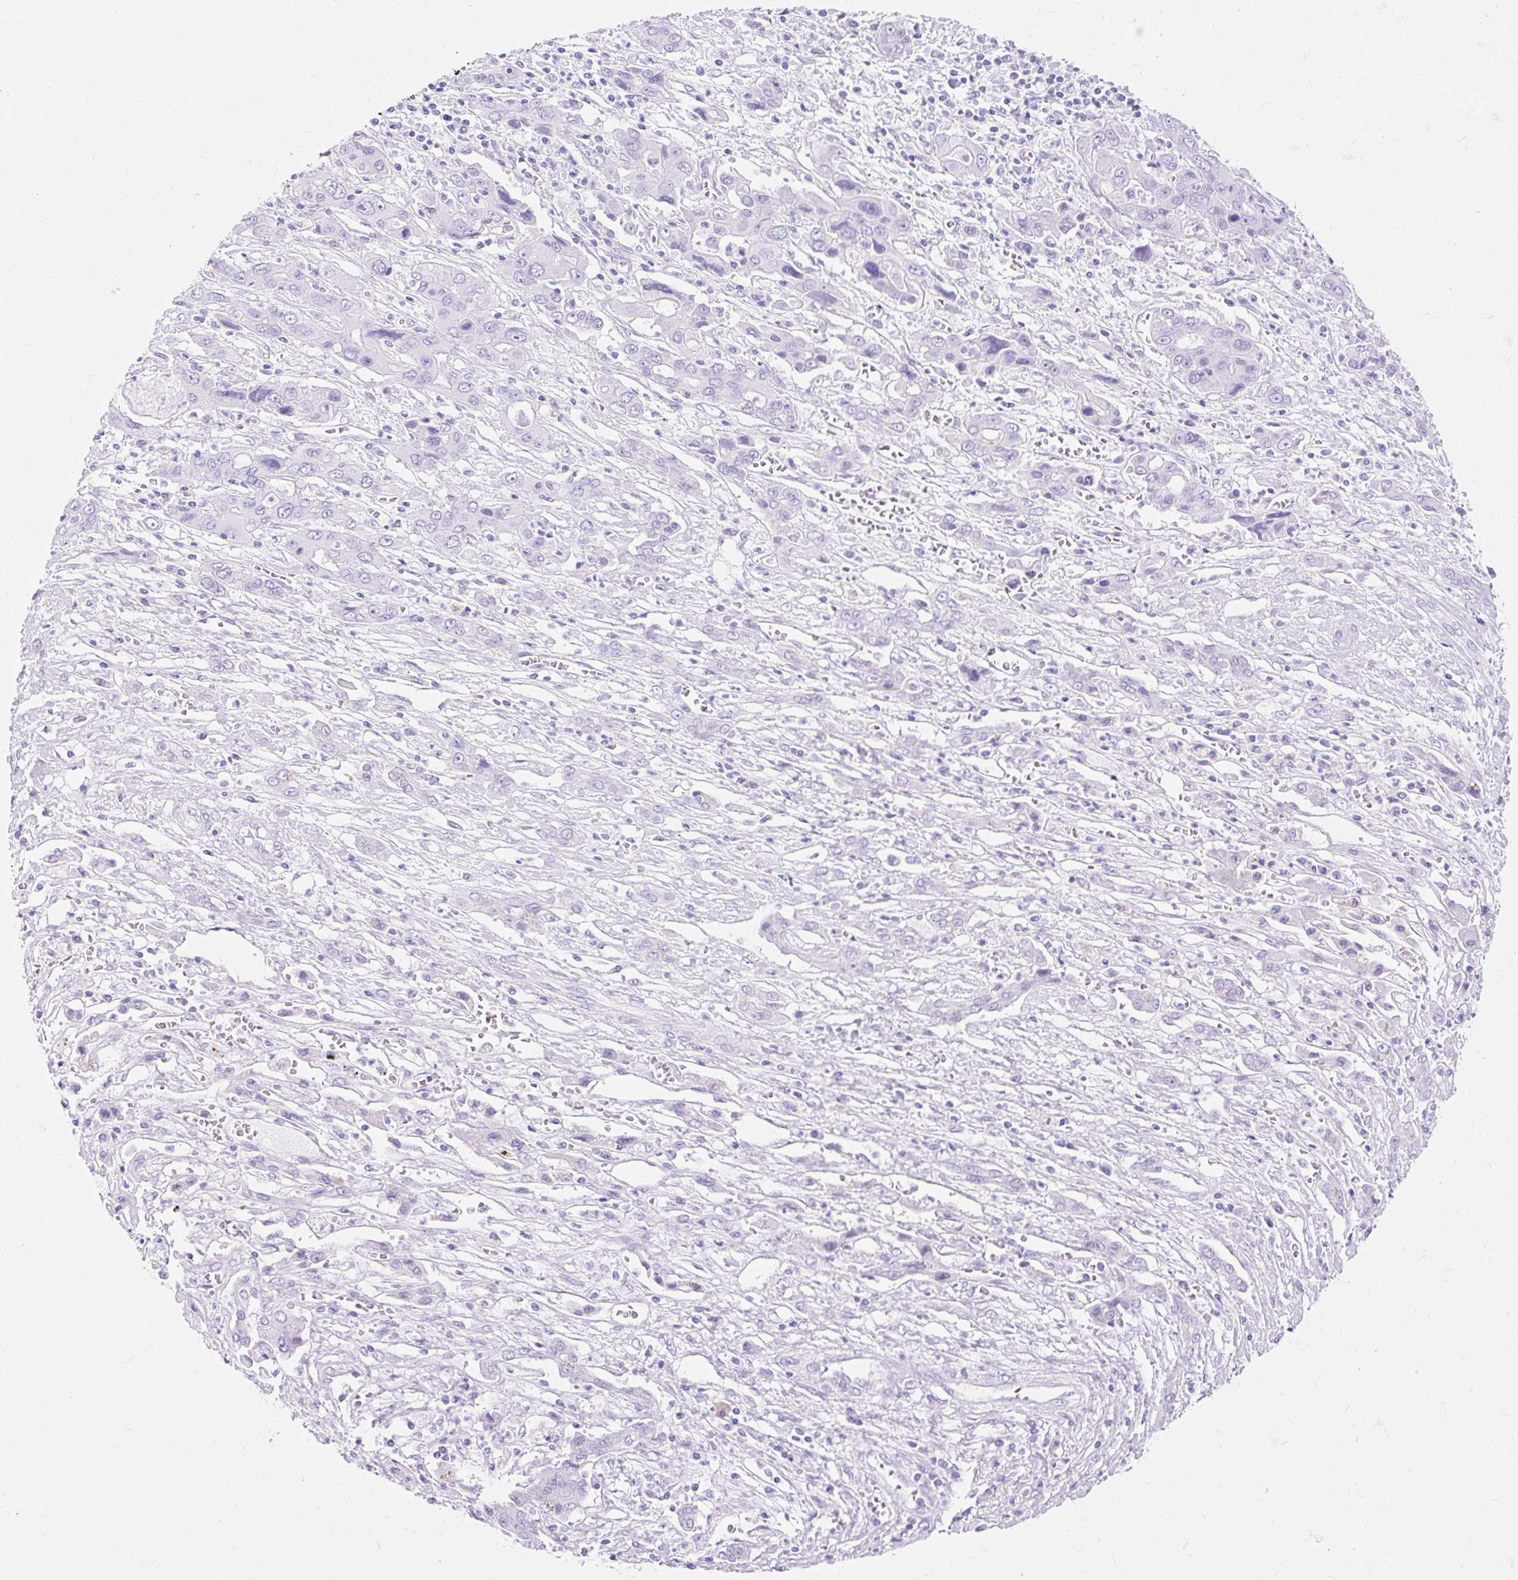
{"staining": {"intensity": "negative", "quantity": "none", "location": "none"}, "tissue": "liver cancer", "cell_type": "Tumor cells", "image_type": "cancer", "snomed": [{"axis": "morphology", "description": "Cholangiocarcinoma"}, {"axis": "topography", "description": "Liver"}], "caption": "There is no significant staining in tumor cells of cholangiocarcinoma (liver). (DAB immunohistochemistry, high magnification).", "gene": "MBP", "patient": {"sex": "male", "age": 67}}